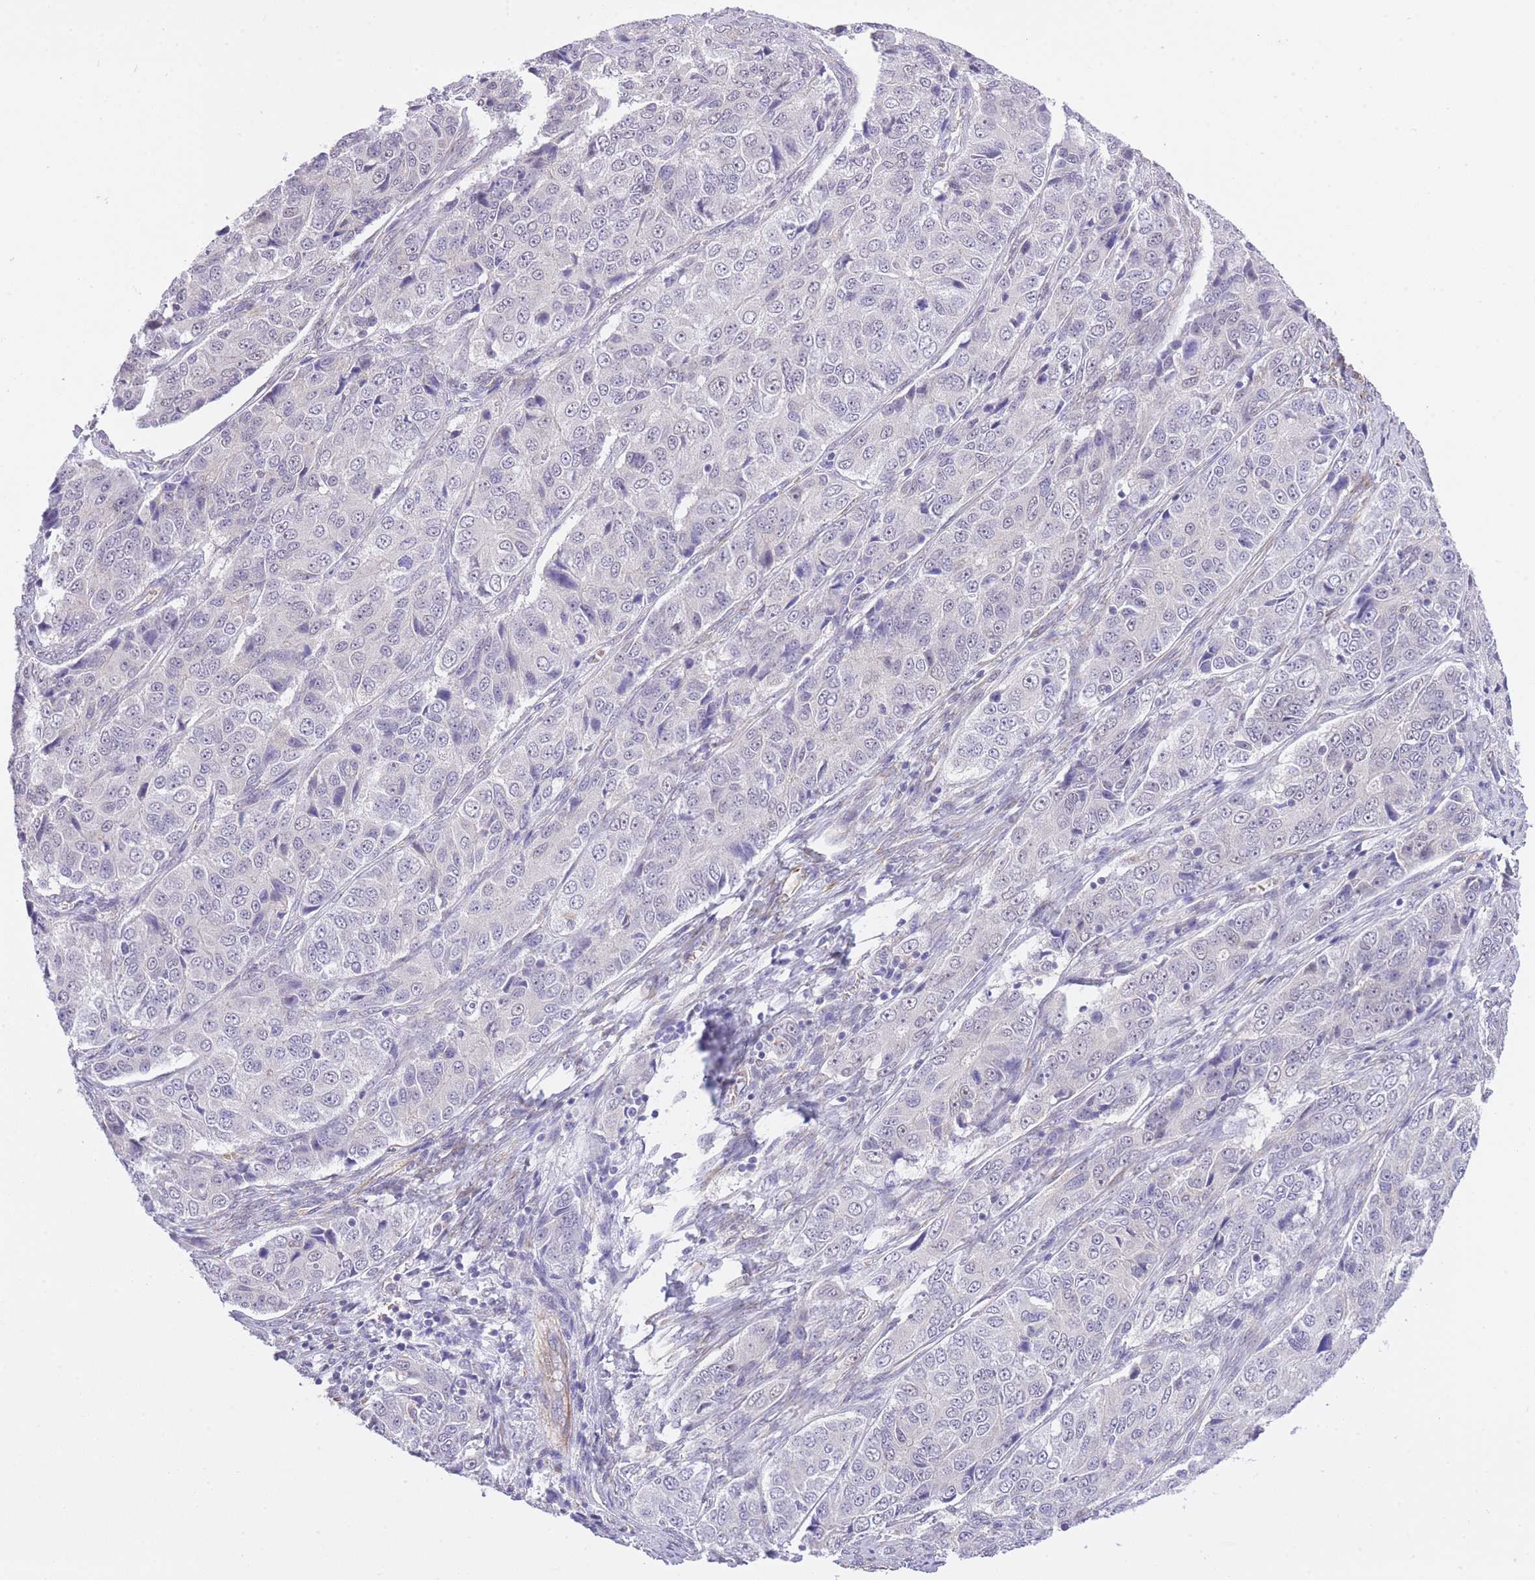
{"staining": {"intensity": "negative", "quantity": "none", "location": "none"}, "tissue": "ovarian cancer", "cell_type": "Tumor cells", "image_type": "cancer", "snomed": [{"axis": "morphology", "description": "Carcinoma, endometroid"}, {"axis": "topography", "description": "Ovary"}], "caption": "IHC of human ovarian endometroid carcinoma reveals no staining in tumor cells.", "gene": "MEIOSIN", "patient": {"sex": "female", "age": 51}}